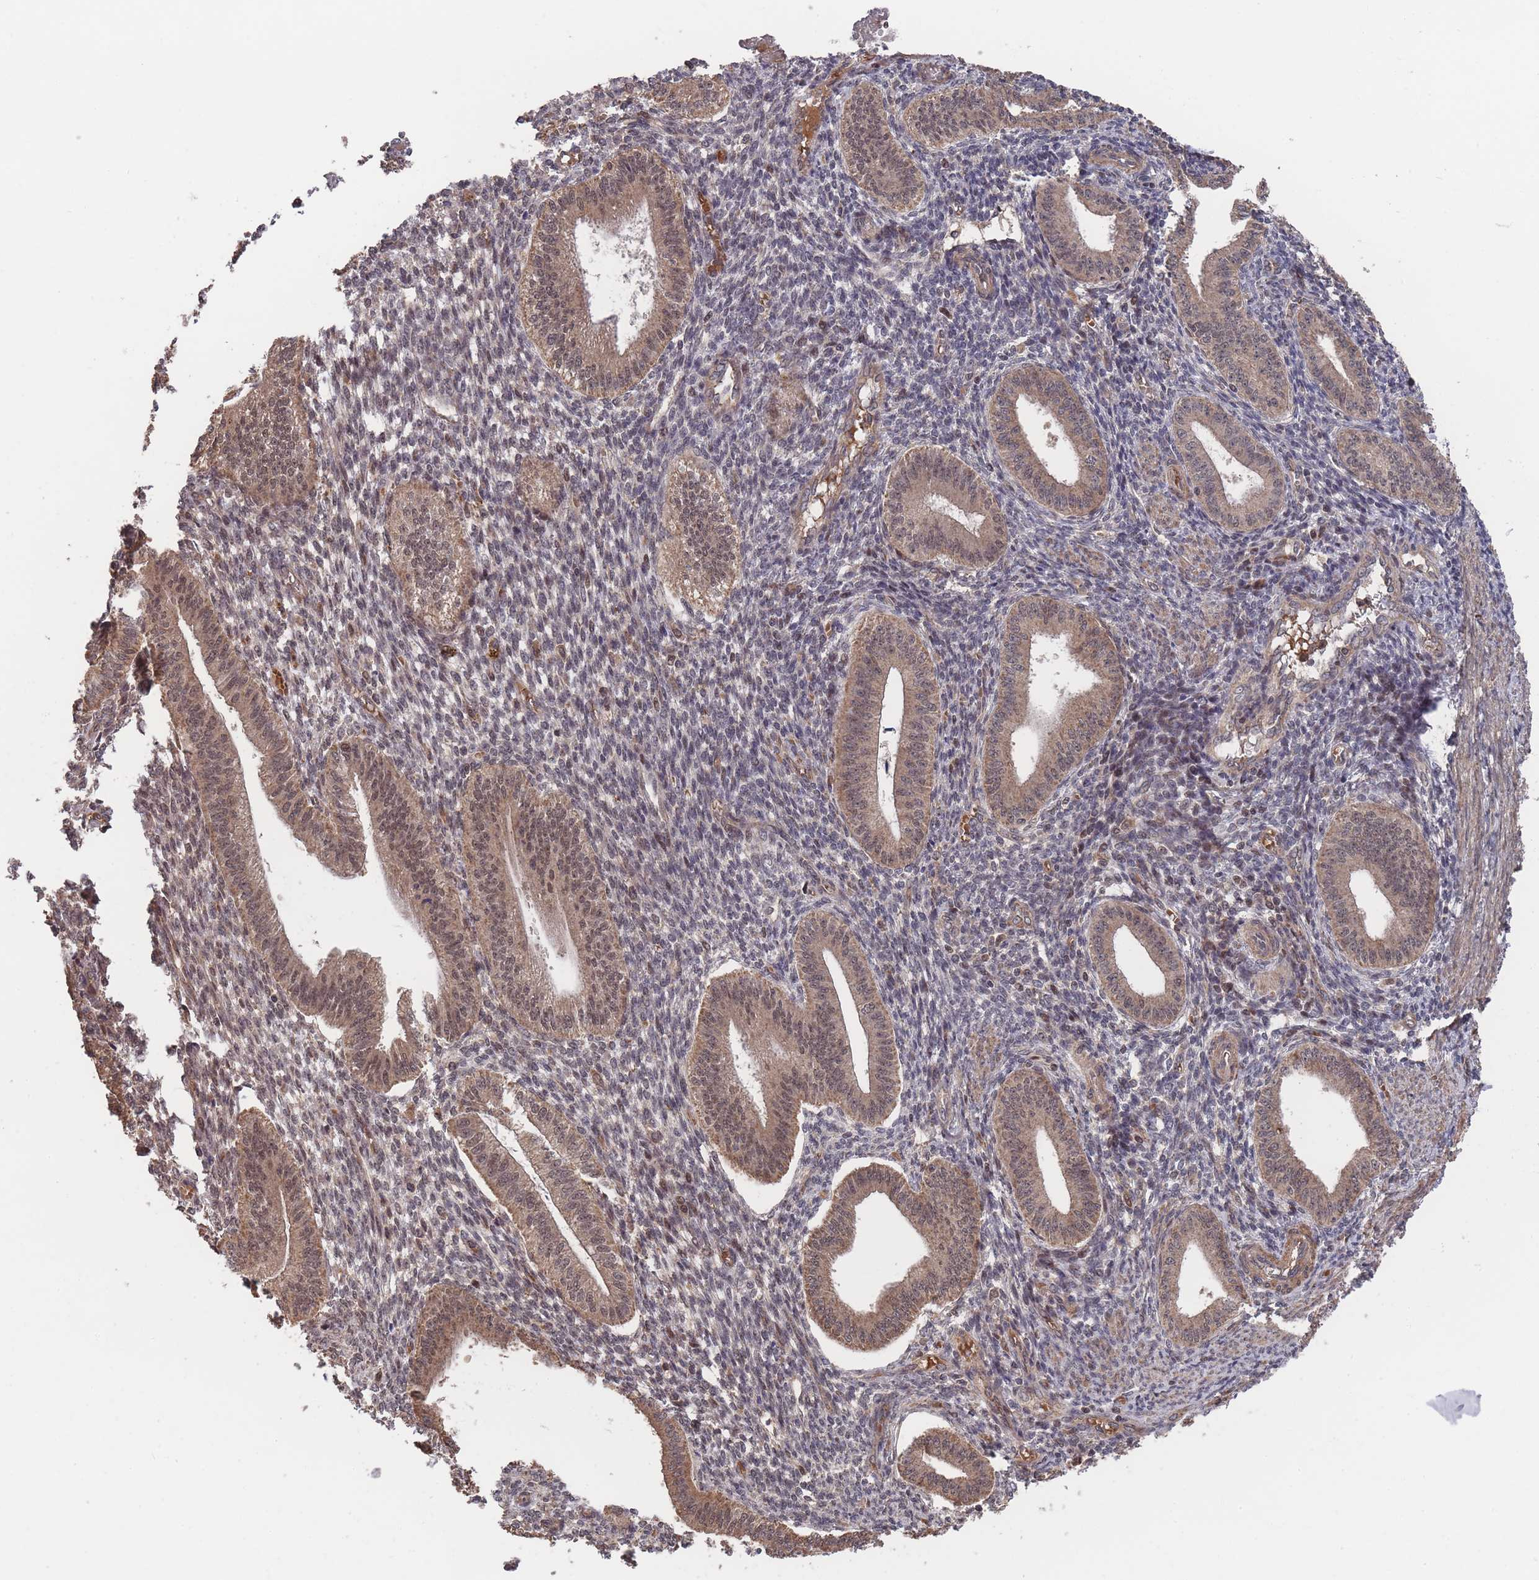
{"staining": {"intensity": "weak", "quantity": "25%-75%", "location": "cytoplasmic/membranous,nuclear"}, "tissue": "endometrium", "cell_type": "Cells in endometrial stroma", "image_type": "normal", "snomed": [{"axis": "morphology", "description": "Normal tissue, NOS"}, {"axis": "topography", "description": "Endometrium"}], "caption": "Immunohistochemistry (IHC) micrograph of benign endometrium: endometrium stained using immunohistochemistry (IHC) shows low levels of weak protein expression localized specifically in the cytoplasmic/membranous,nuclear of cells in endometrial stroma, appearing as a cytoplasmic/membranous,nuclear brown color.", "gene": "SF3B1", "patient": {"sex": "female", "age": 34}}